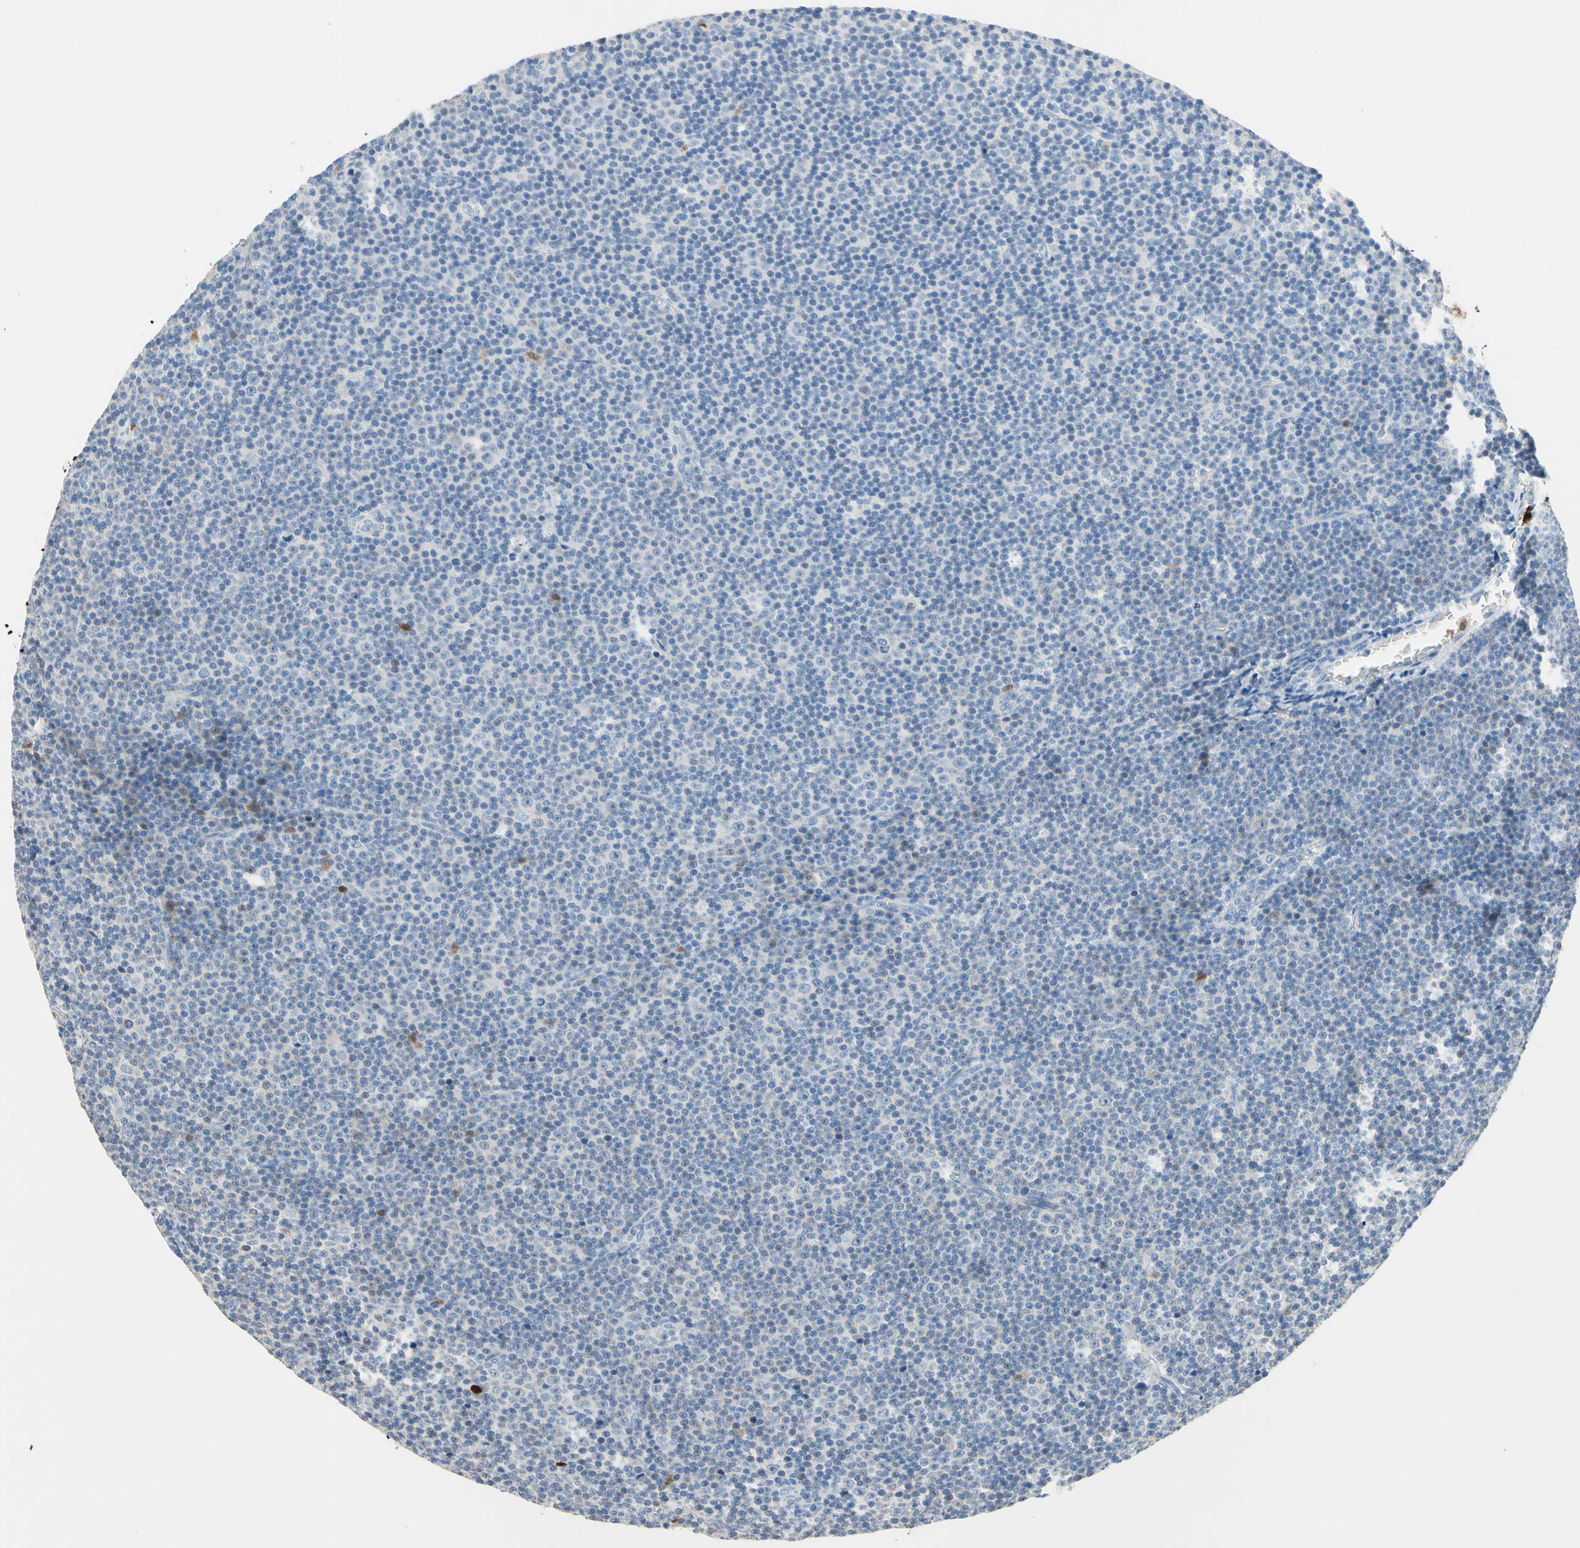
{"staining": {"intensity": "negative", "quantity": "none", "location": "none"}, "tissue": "lymphoma", "cell_type": "Tumor cells", "image_type": "cancer", "snomed": [{"axis": "morphology", "description": "Malignant lymphoma, non-Hodgkin's type, Low grade"}, {"axis": "topography", "description": "Lymph node"}], "caption": "The immunohistochemistry micrograph has no significant expression in tumor cells of malignant lymphoma, non-Hodgkin's type (low-grade) tissue. (DAB IHC, high magnification).", "gene": "NFKBIZ", "patient": {"sex": "female", "age": 67}}